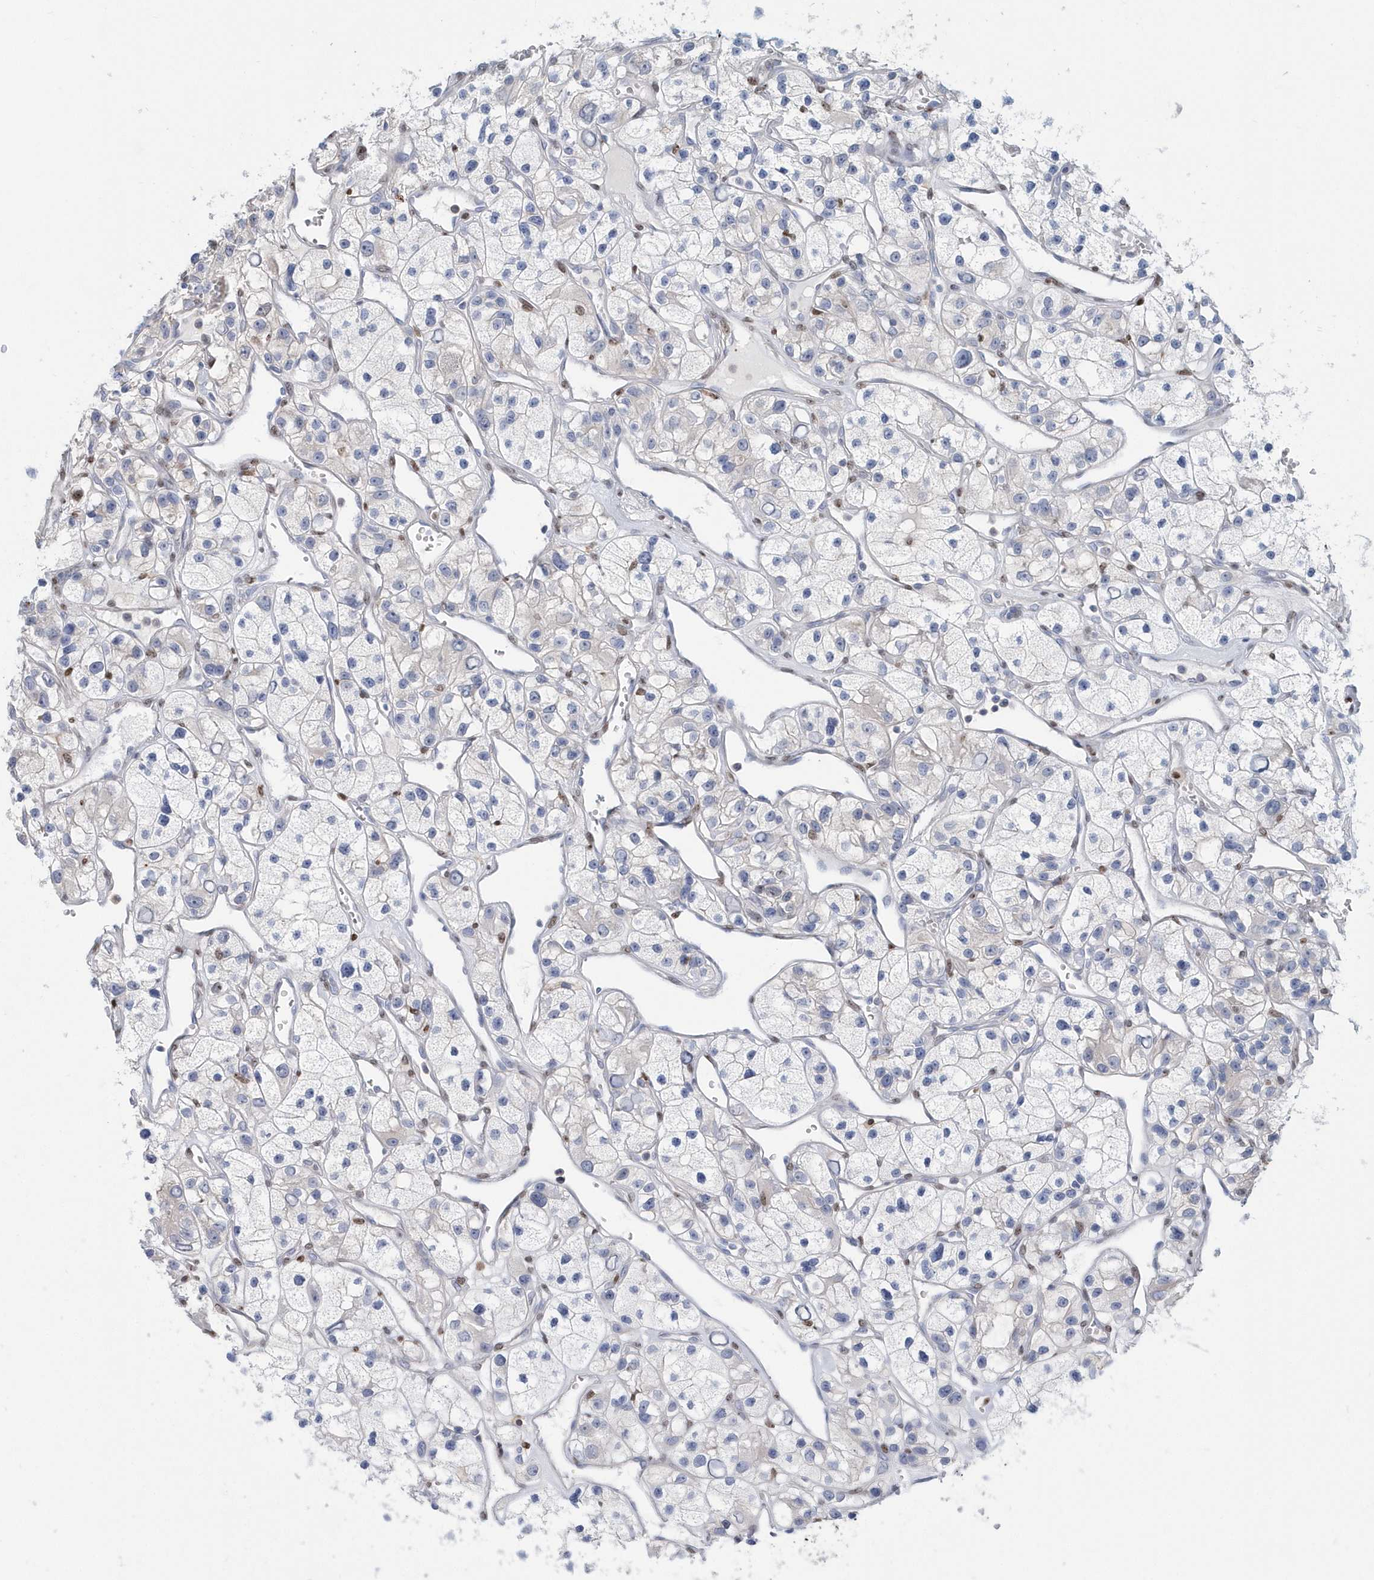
{"staining": {"intensity": "moderate", "quantity": "<25%", "location": "nuclear"}, "tissue": "renal cancer", "cell_type": "Tumor cells", "image_type": "cancer", "snomed": [{"axis": "morphology", "description": "Adenocarcinoma, NOS"}, {"axis": "topography", "description": "Kidney"}], "caption": "The histopathology image shows immunohistochemical staining of renal cancer. There is moderate nuclear expression is appreciated in about <25% of tumor cells.", "gene": "MACROH2A2", "patient": {"sex": "female", "age": 57}}